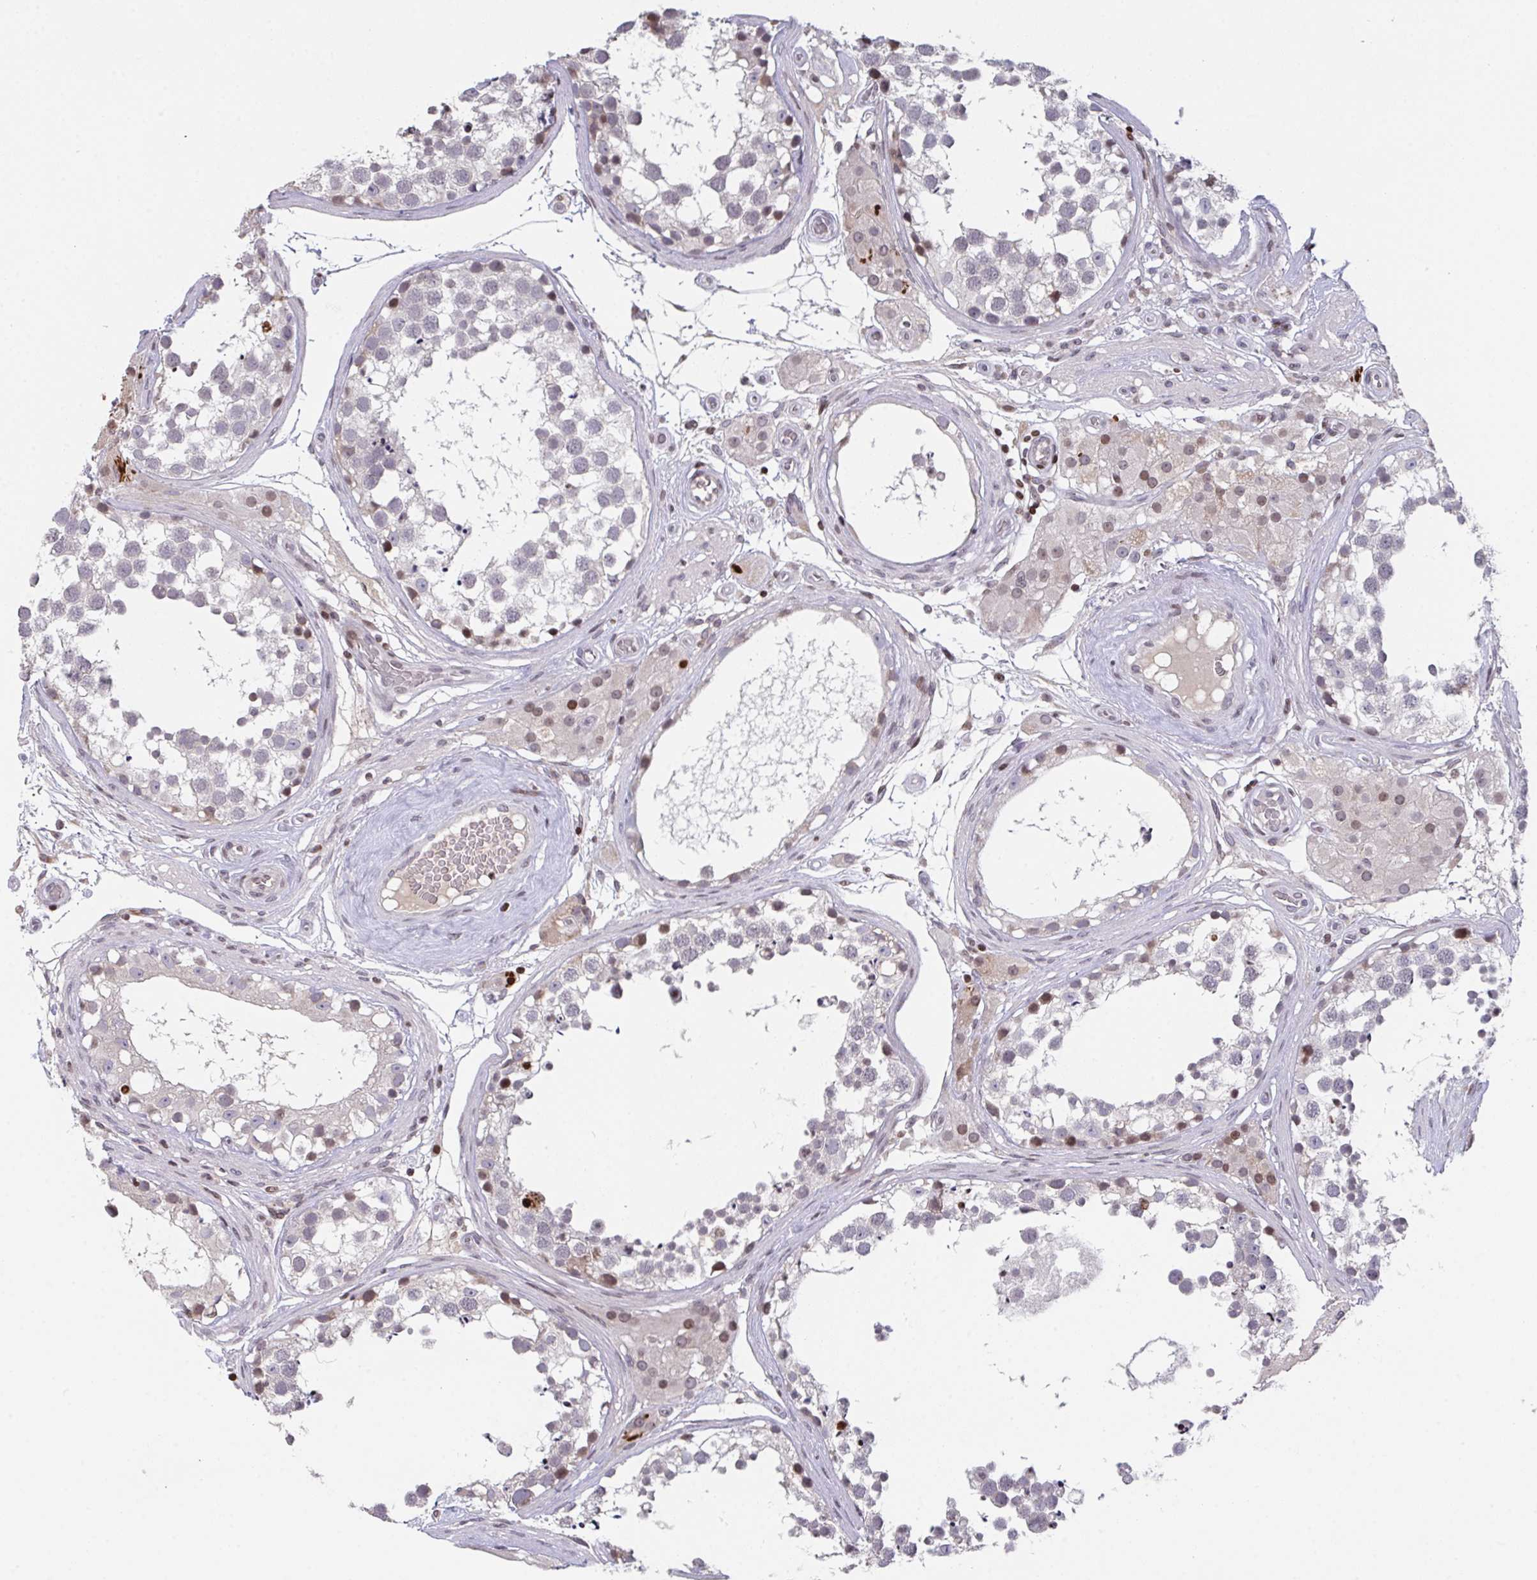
{"staining": {"intensity": "moderate", "quantity": "<25%", "location": "nuclear"}, "tissue": "testis", "cell_type": "Cells in seminiferous ducts", "image_type": "normal", "snomed": [{"axis": "morphology", "description": "Normal tissue, NOS"}, {"axis": "morphology", "description": "Seminoma, NOS"}, {"axis": "topography", "description": "Testis"}], "caption": "Brown immunohistochemical staining in benign testis shows moderate nuclear staining in about <25% of cells in seminiferous ducts. (DAB (3,3'-diaminobenzidine) IHC with brightfield microscopy, high magnification).", "gene": "PCDHB8", "patient": {"sex": "male", "age": 65}}